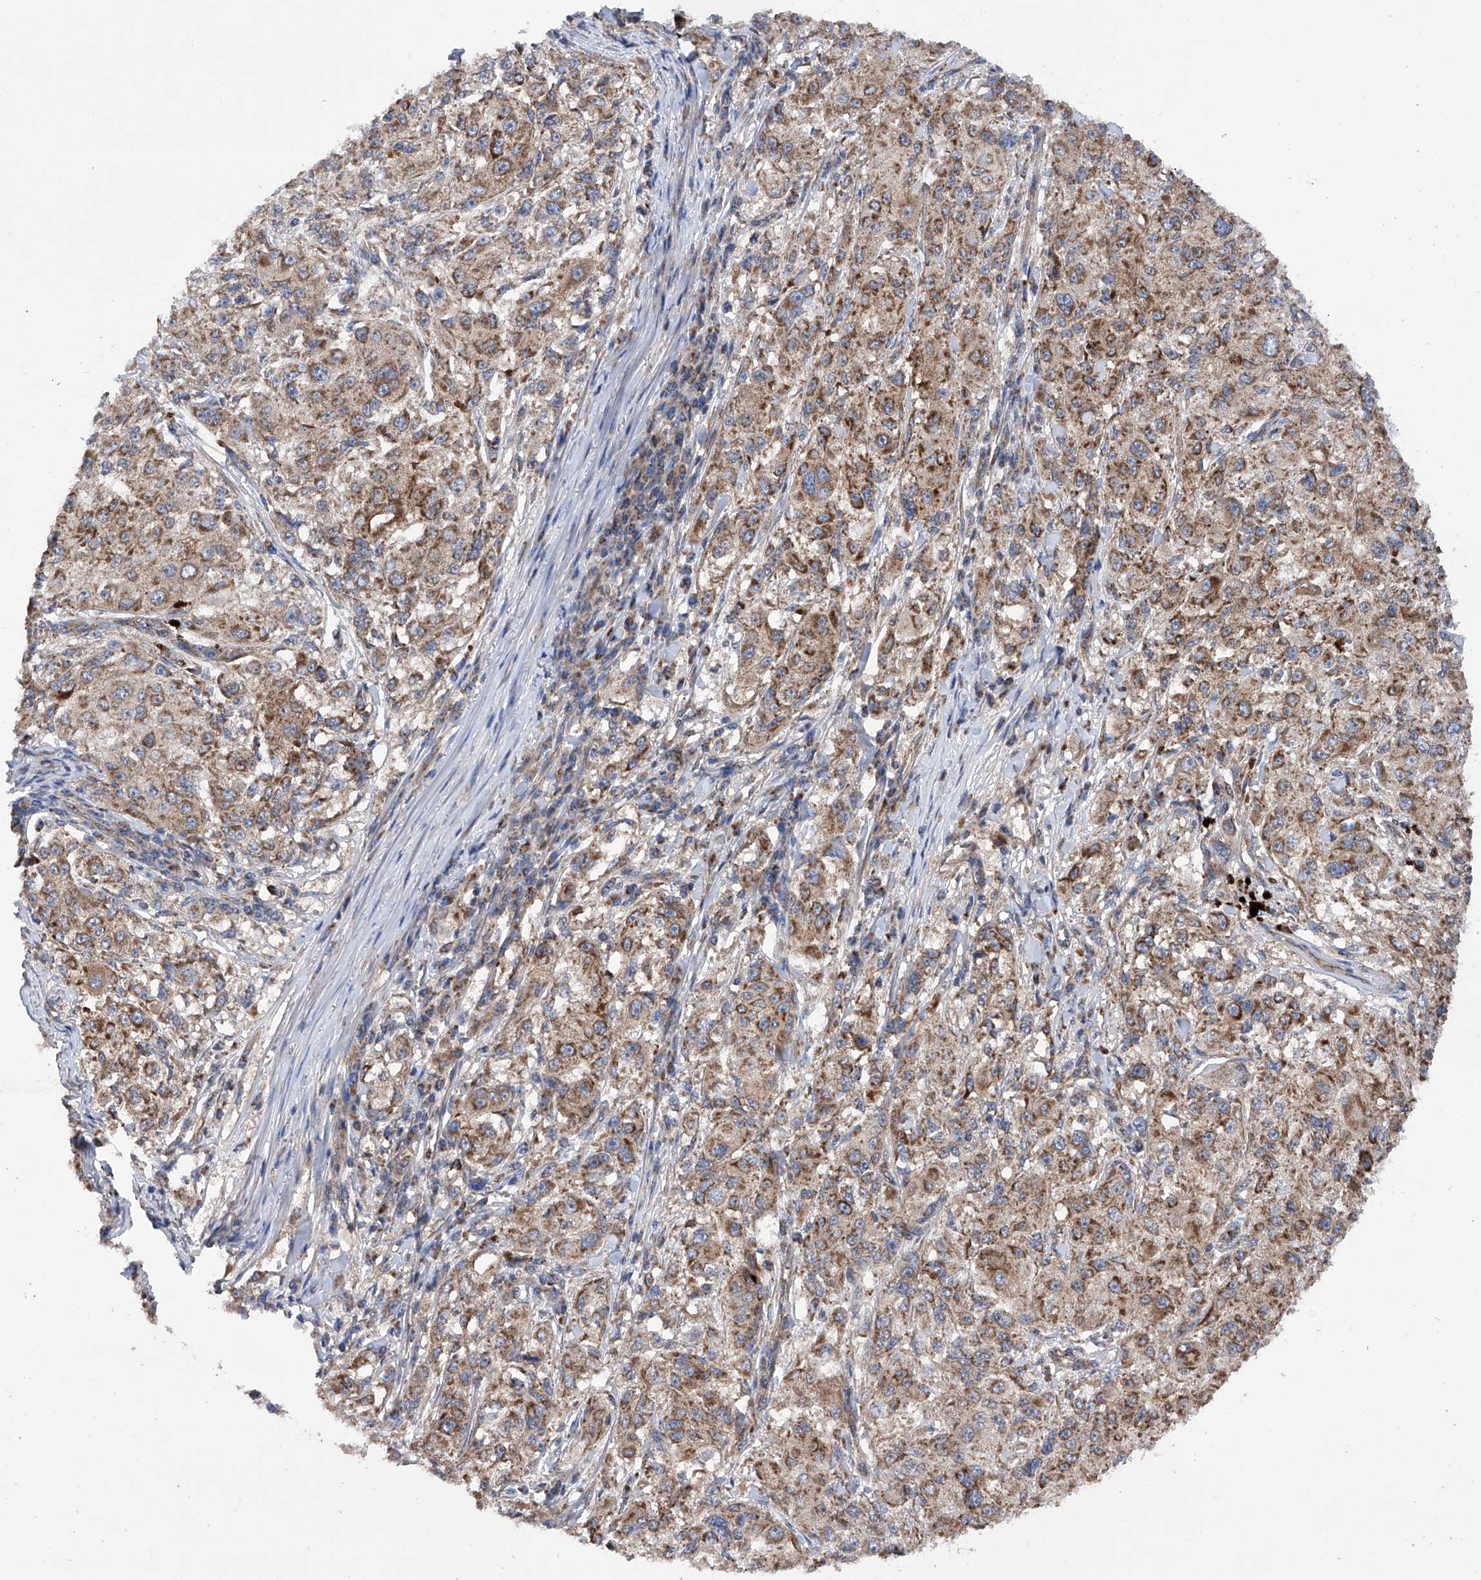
{"staining": {"intensity": "moderate", "quantity": ">75%", "location": "cytoplasmic/membranous"}, "tissue": "melanoma", "cell_type": "Tumor cells", "image_type": "cancer", "snomed": [{"axis": "morphology", "description": "Necrosis, NOS"}, {"axis": "morphology", "description": "Malignant melanoma, NOS"}, {"axis": "topography", "description": "Skin"}], "caption": "An IHC photomicrograph of neoplastic tissue is shown. Protein staining in brown labels moderate cytoplasmic/membranous positivity in malignant melanoma within tumor cells.", "gene": "EFCAB2", "patient": {"sex": "female", "age": 87}}